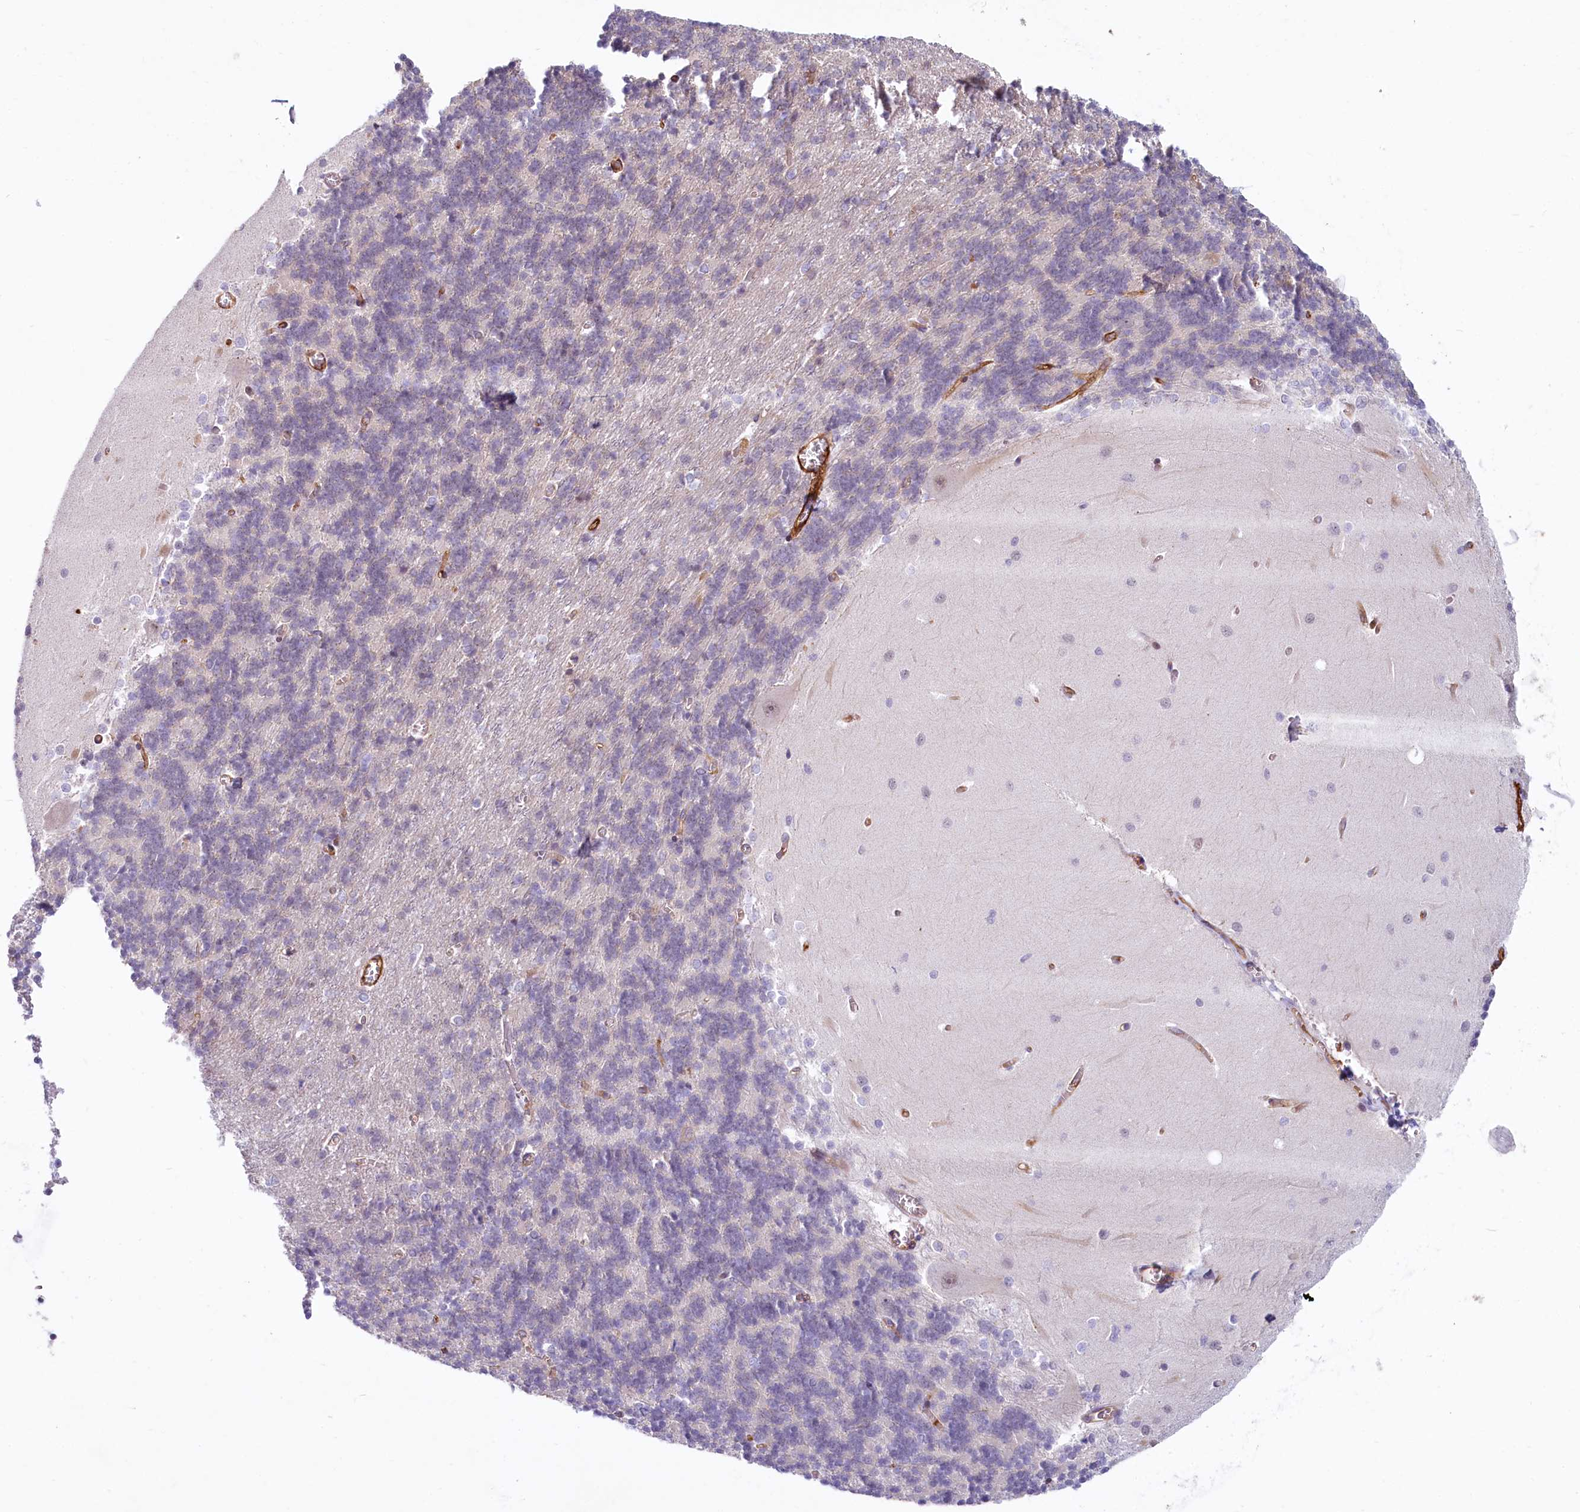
{"staining": {"intensity": "negative", "quantity": "none", "location": "none"}, "tissue": "cerebellum", "cell_type": "Cells in granular layer", "image_type": "normal", "snomed": [{"axis": "morphology", "description": "Normal tissue, NOS"}, {"axis": "topography", "description": "Cerebellum"}], "caption": "The histopathology image shows no staining of cells in granular layer in normal cerebellum.", "gene": "PROCR", "patient": {"sex": "male", "age": 37}}